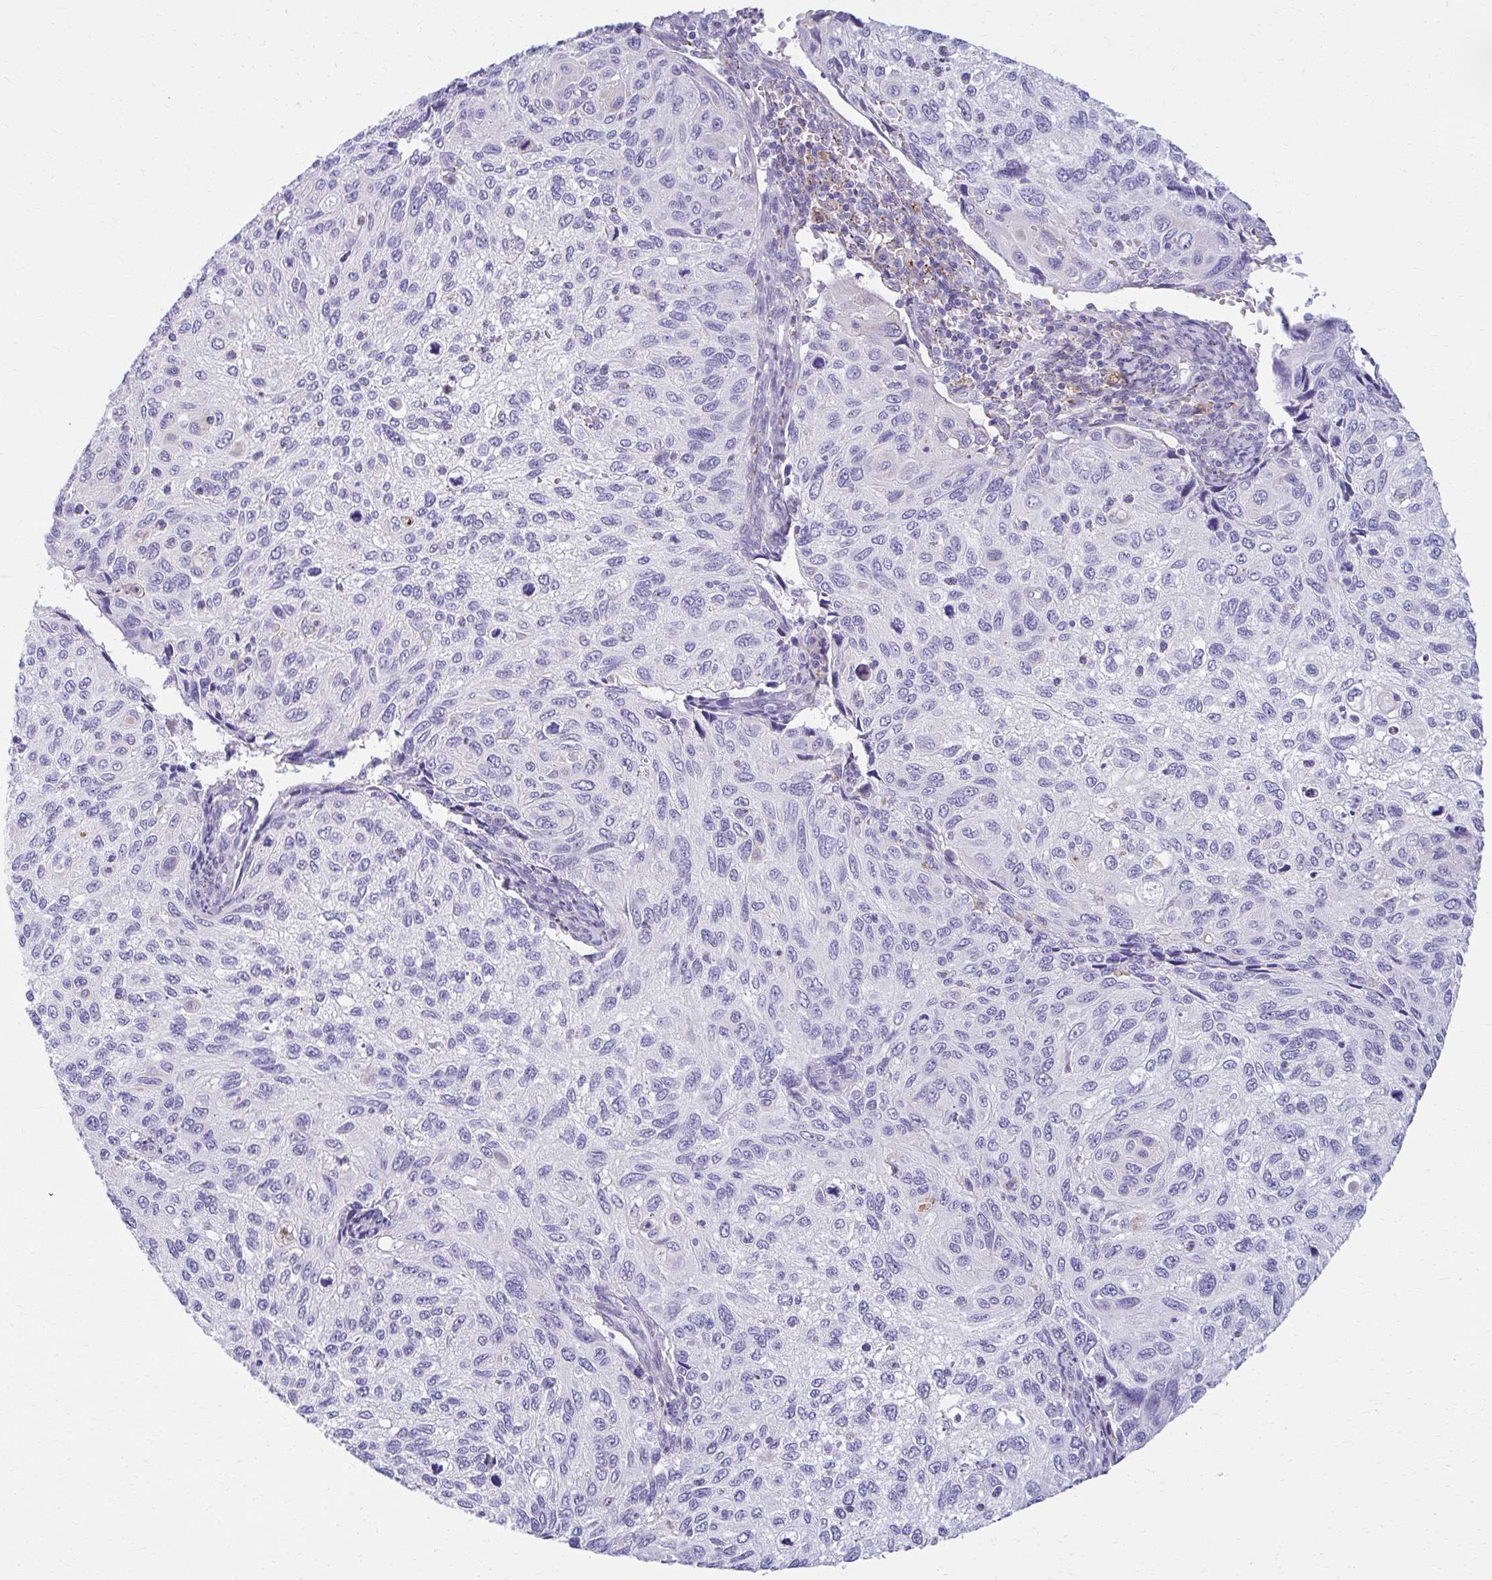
{"staining": {"intensity": "negative", "quantity": "none", "location": "none"}, "tissue": "cervical cancer", "cell_type": "Tumor cells", "image_type": "cancer", "snomed": [{"axis": "morphology", "description": "Squamous cell carcinoma, NOS"}, {"axis": "topography", "description": "Cervix"}], "caption": "Human cervical cancer (squamous cell carcinoma) stained for a protein using IHC displays no expression in tumor cells.", "gene": "AIG1", "patient": {"sex": "female", "age": 70}}